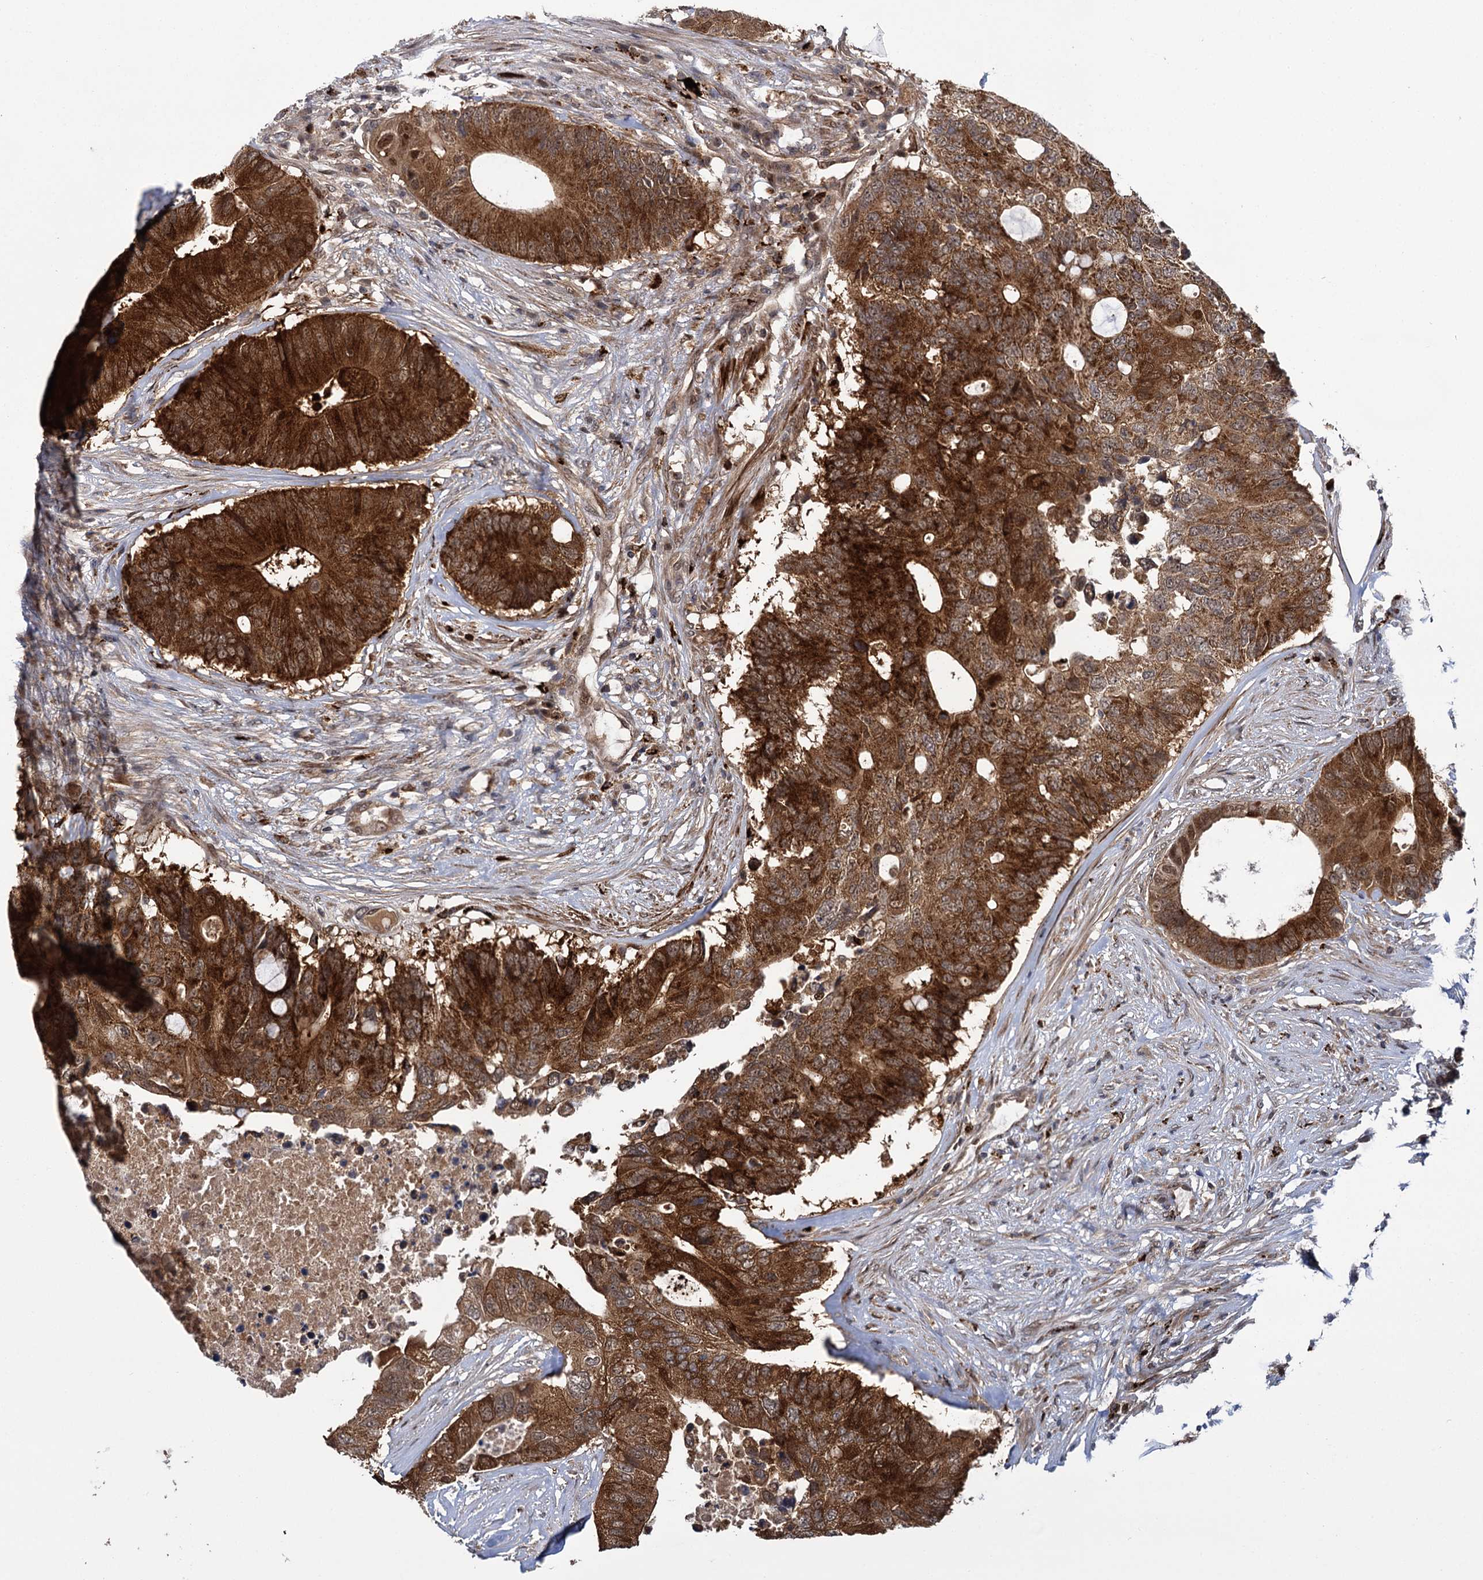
{"staining": {"intensity": "strong", "quantity": ">75%", "location": "cytoplasmic/membranous,nuclear"}, "tissue": "colorectal cancer", "cell_type": "Tumor cells", "image_type": "cancer", "snomed": [{"axis": "morphology", "description": "Adenocarcinoma, NOS"}, {"axis": "topography", "description": "Colon"}], "caption": "The image shows immunohistochemical staining of colorectal adenocarcinoma. There is strong cytoplasmic/membranous and nuclear expression is identified in about >75% of tumor cells.", "gene": "GAL3ST4", "patient": {"sex": "male", "age": 71}}